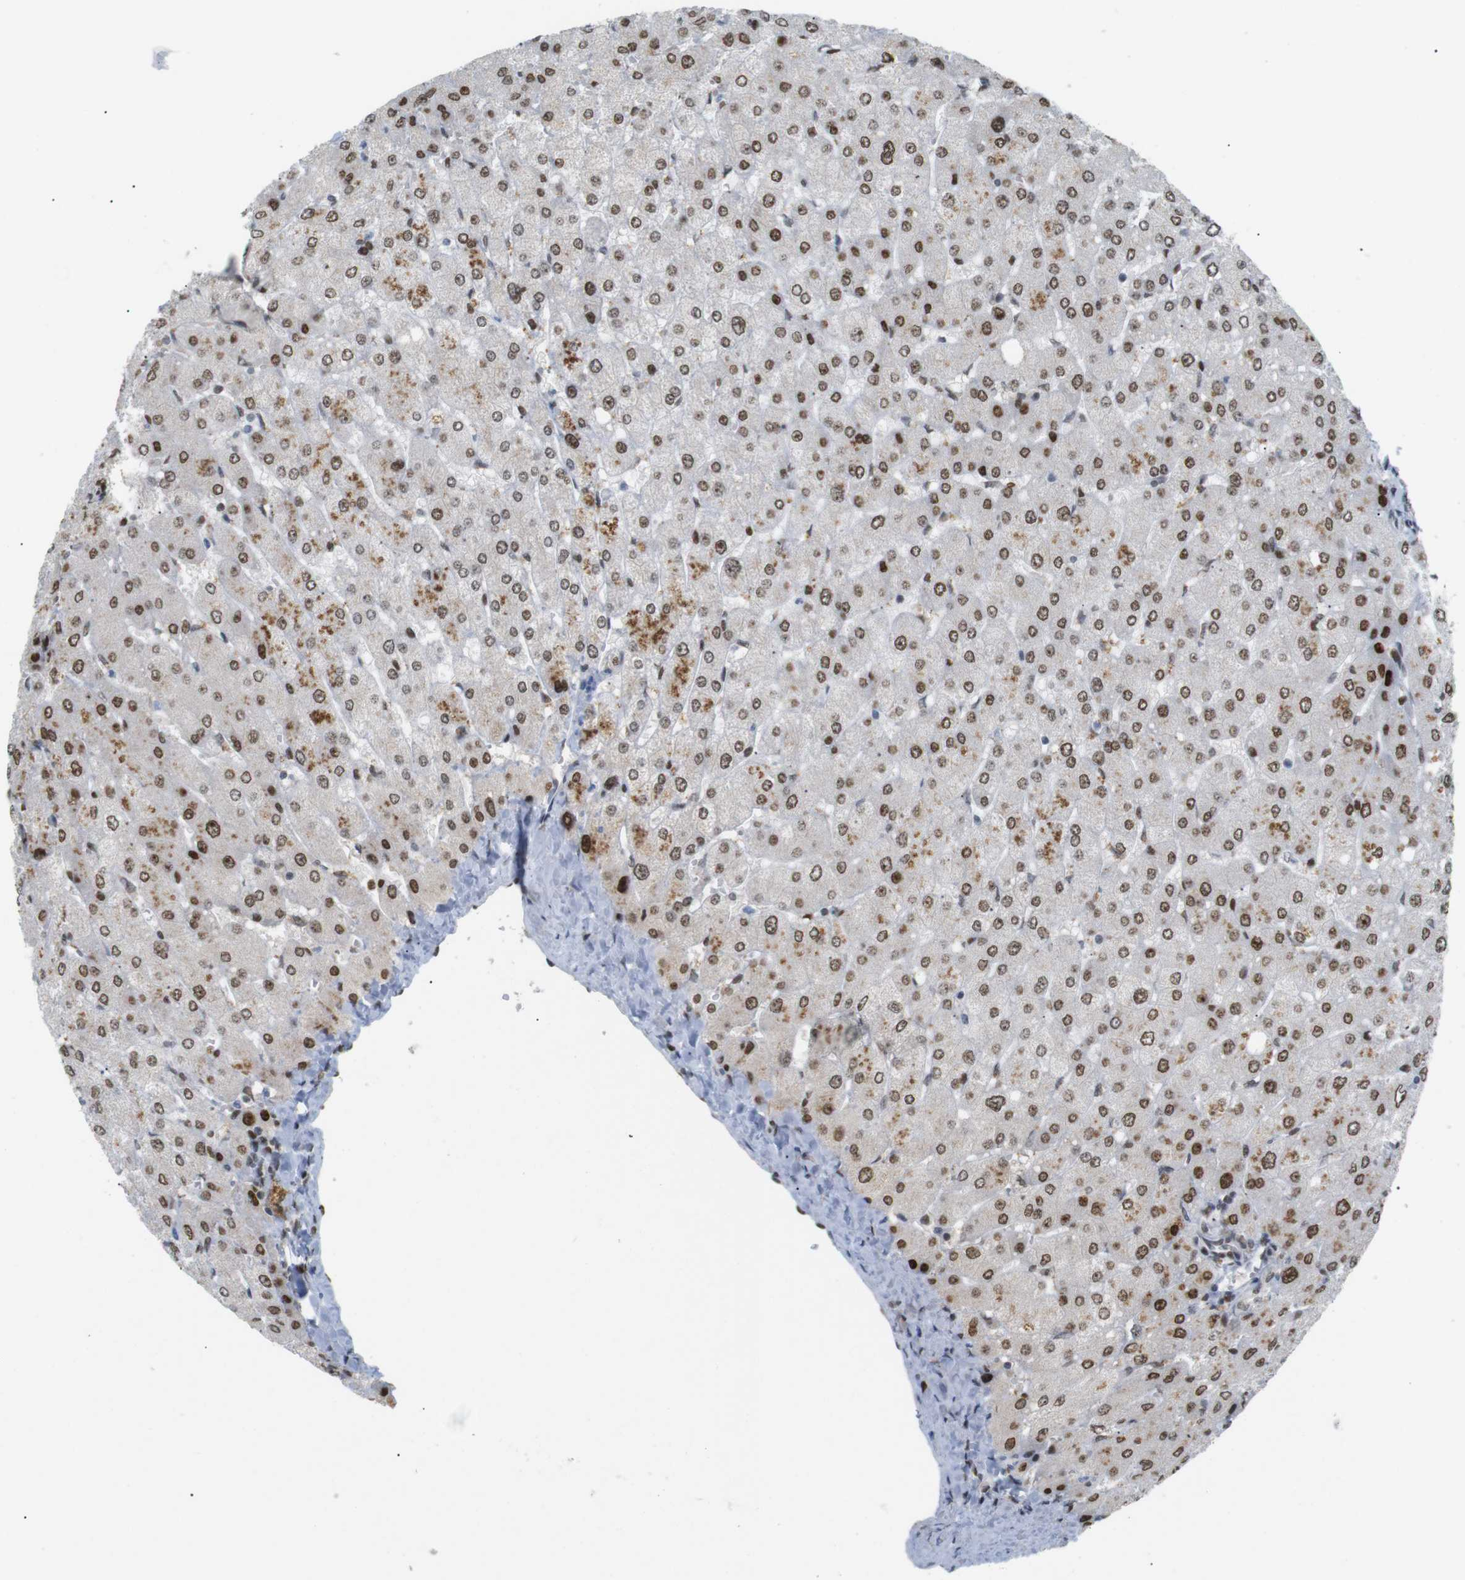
{"staining": {"intensity": "weak", "quantity": ">75%", "location": "nuclear"}, "tissue": "liver", "cell_type": "Cholangiocytes", "image_type": "normal", "snomed": [{"axis": "morphology", "description": "Normal tissue, NOS"}, {"axis": "topography", "description": "Liver"}], "caption": "Cholangiocytes display low levels of weak nuclear expression in approximately >75% of cells in unremarkable human liver.", "gene": "RIOX2", "patient": {"sex": "male", "age": 55}}